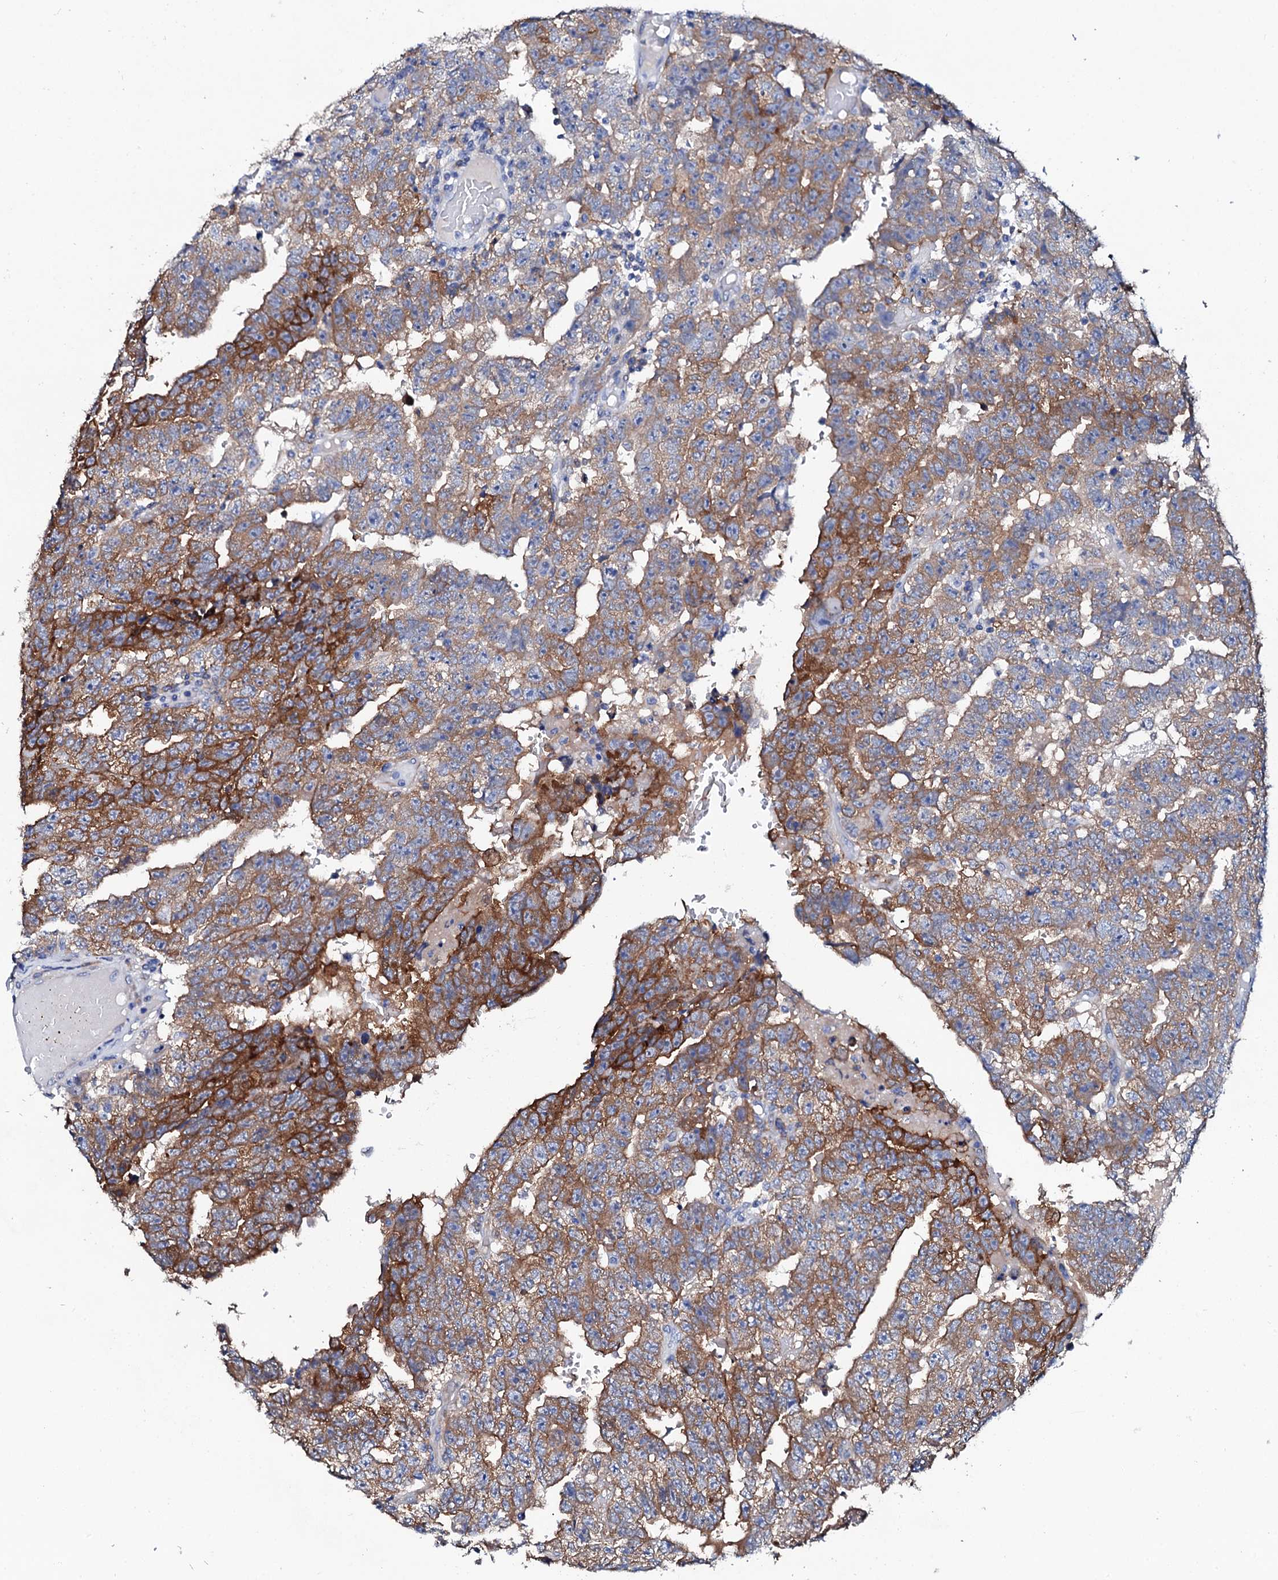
{"staining": {"intensity": "strong", "quantity": "25%-75%", "location": "cytoplasmic/membranous"}, "tissue": "testis cancer", "cell_type": "Tumor cells", "image_type": "cancer", "snomed": [{"axis": "morphology", "description": "Carcinoma, Embryonal, NOS"}, {"axis": "topography", "description": "Testis"}], "caption": "Immunohistochemical staining of testis cancer exhibits high levels of strong cytoplasmic/membranous protein staining in about 25%-75% of tumor cells.", "gene": "GLB1L3", "patient": {"sex": "male", "age": 25}}